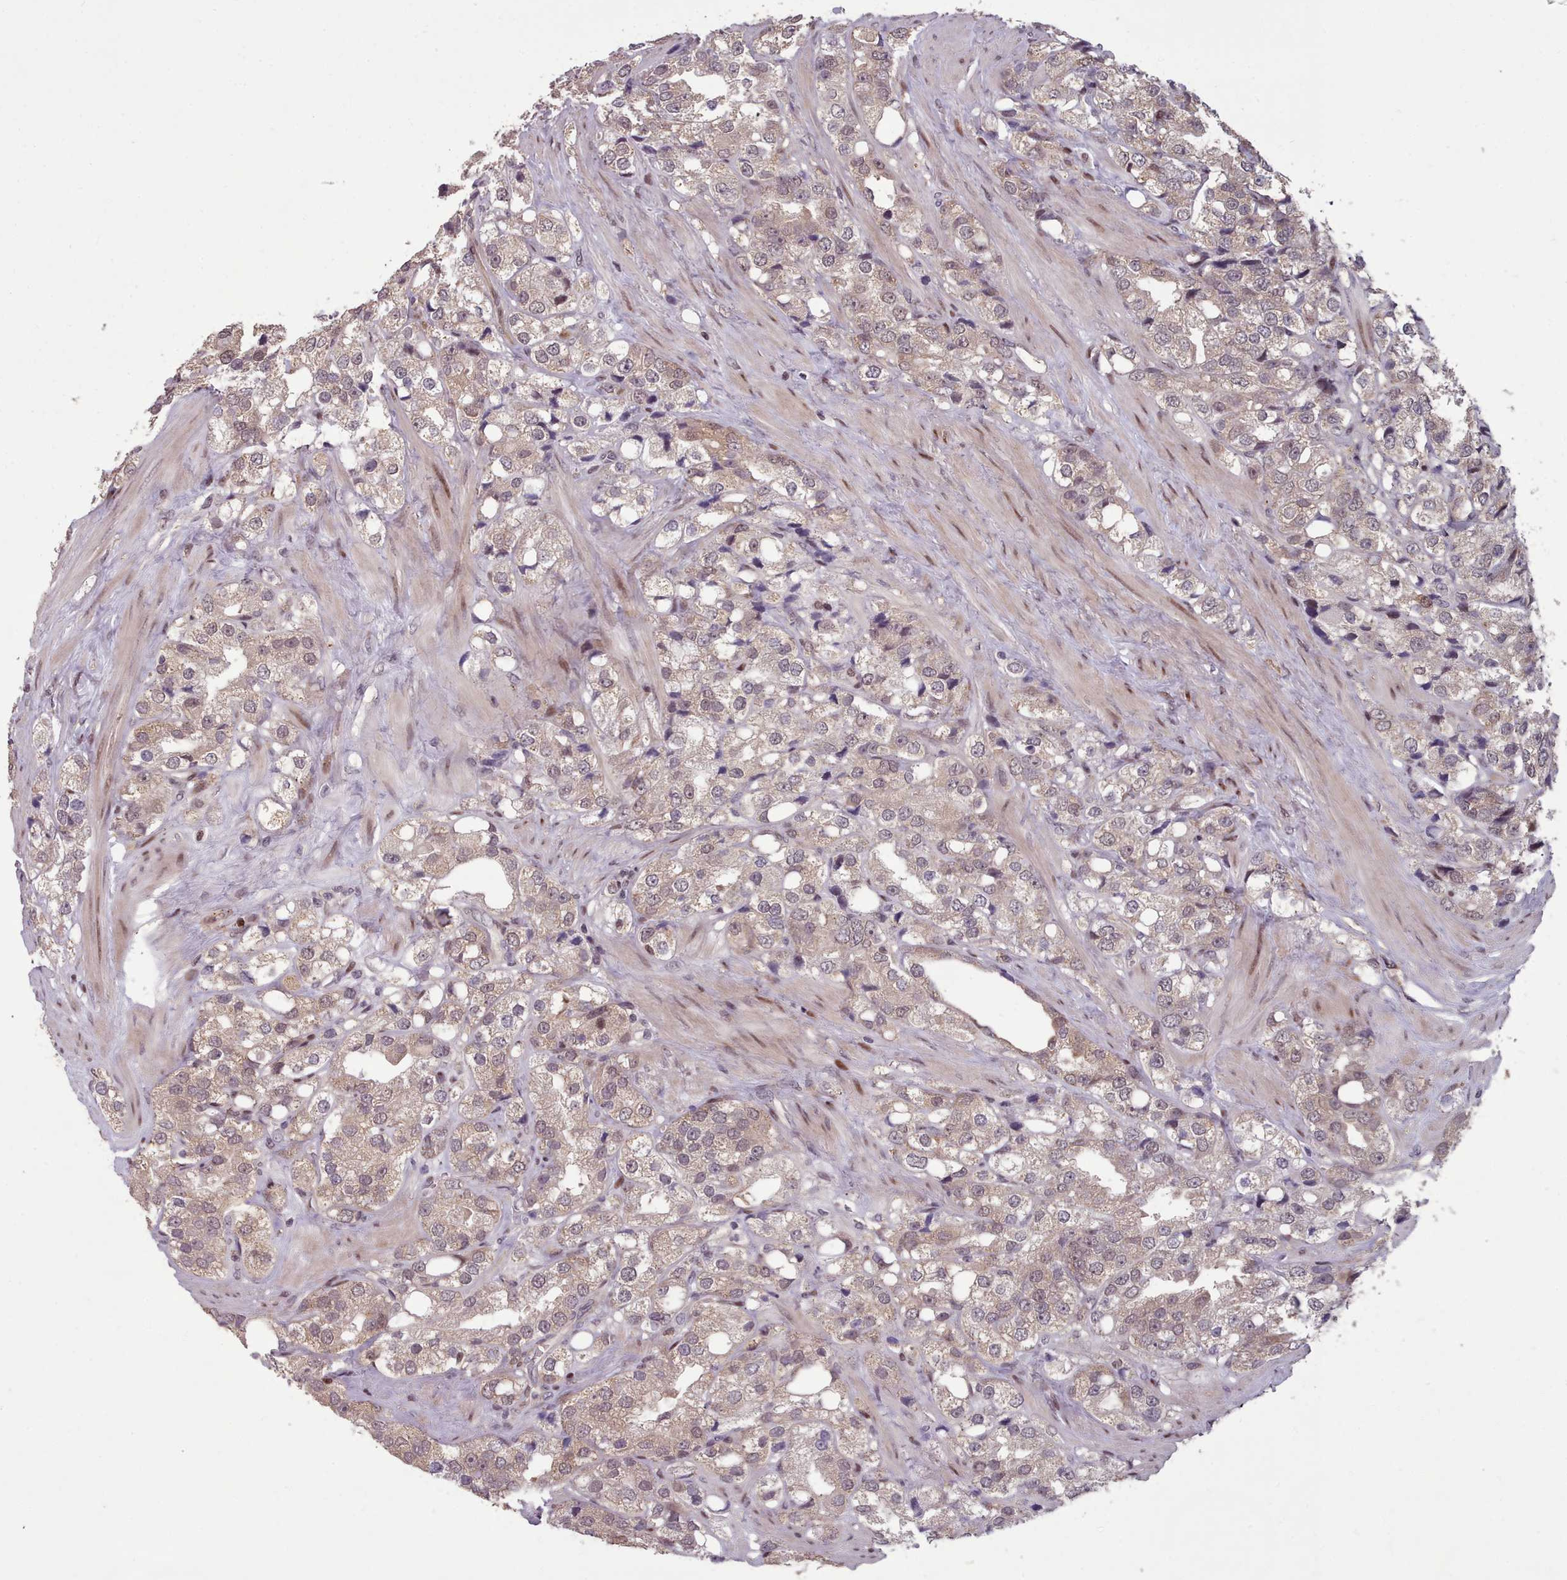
{"staining": {"intensity": "weak", "quantity": "25%-75%", "location": "cytoplasmic/membranous"}, "tissue": "prostate cancer", "cell_type": "Tumor cells", "image_type": "cancer", "snomed": [{"axis": "morphology", "description": "Adenocarcinoma, NOS"}, {"axis": "topography", "description": "Prostate"}], "caption": "Prostate cancer tissue displays weak cytoplasmic/membranous expression in approximately 25%-75% of tumor cells", "gene": "ENSA", "patient": {"sex": "male", "age": 79}}